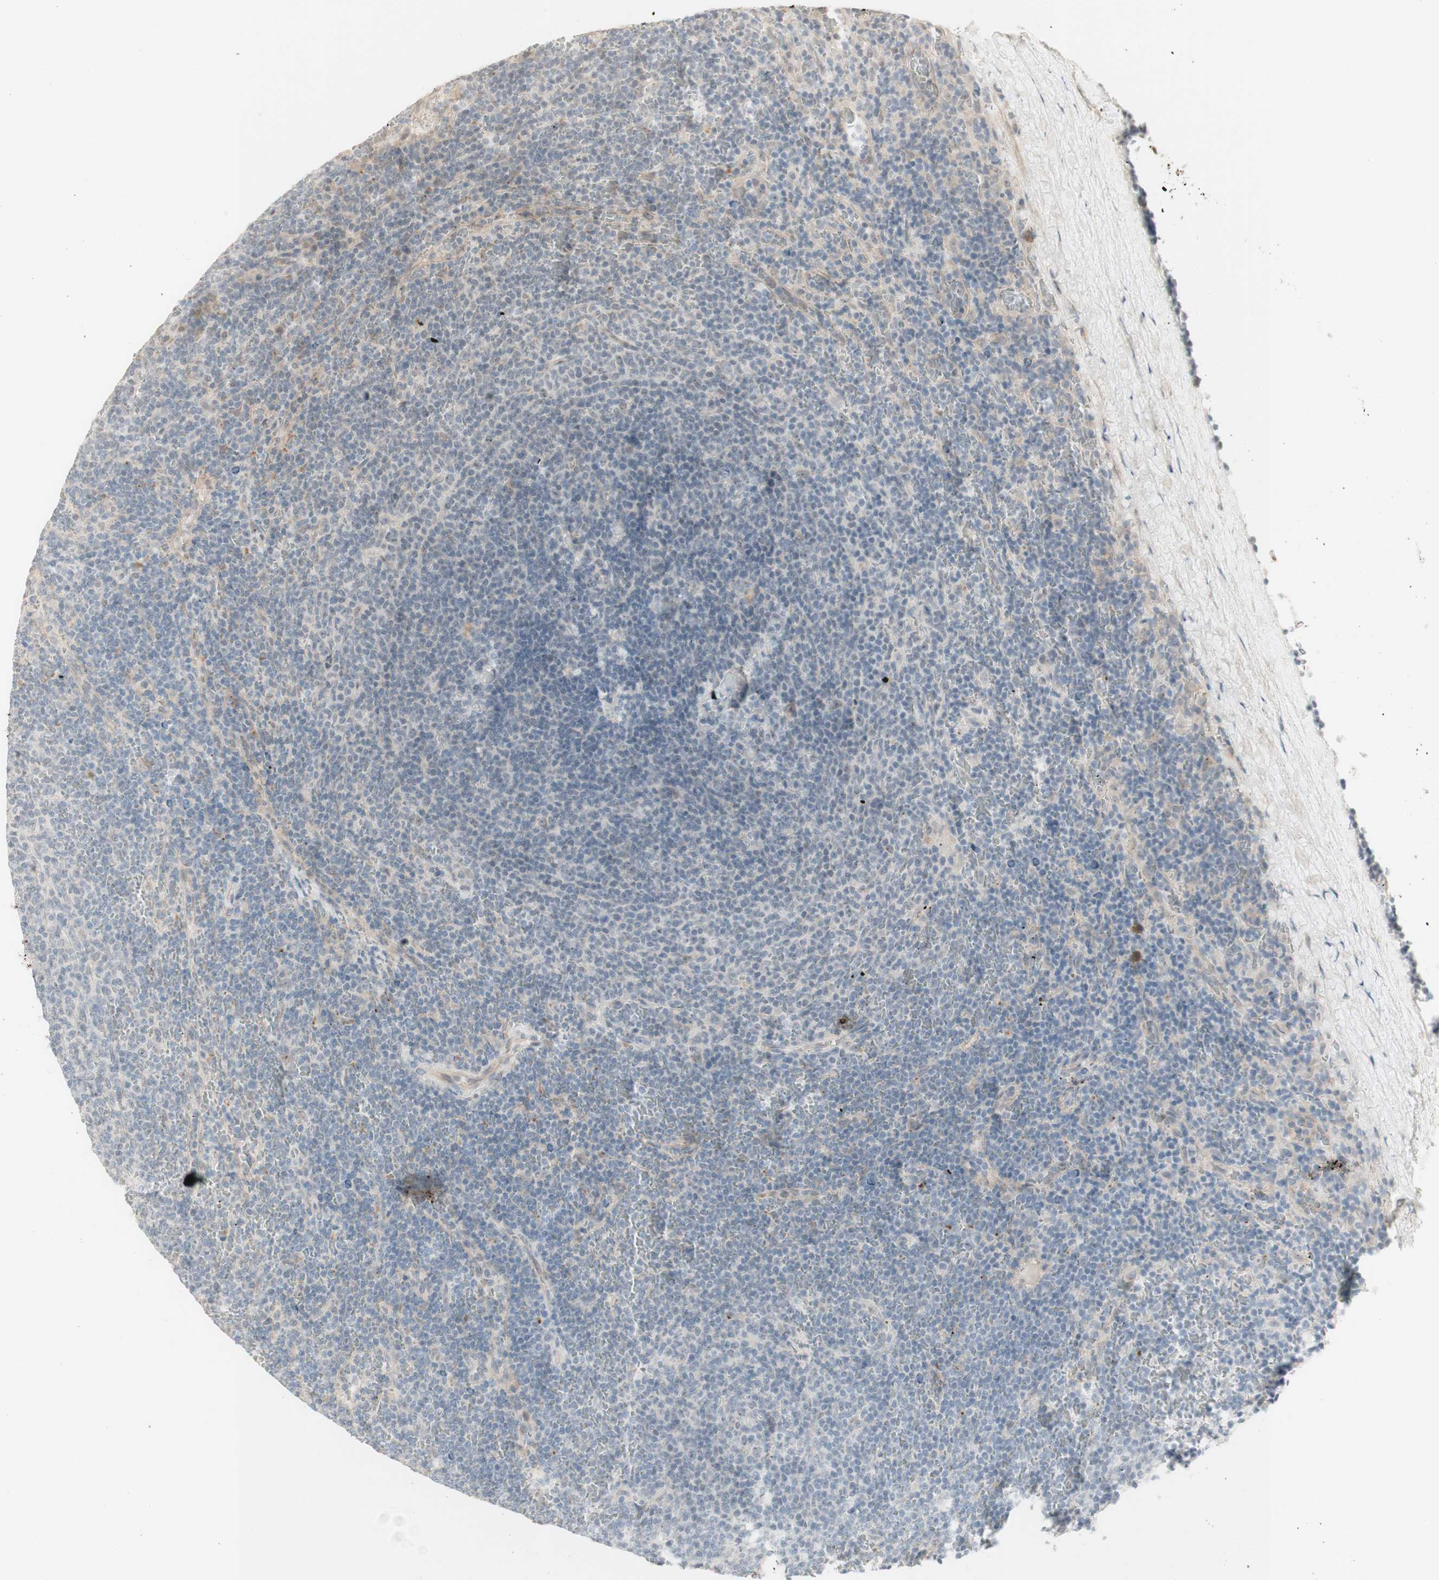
{"staining": {"intensity": "negative", "quantity": "none", "location": "none"}, "tissue": "lymphoma", "cell_type": "Tumor cells", "image_type": "cancer", "snomed": [{"axis": "morphology", "description": "Malignant lymphoma, non-Hodgkin's type, Low grade"}, {"axis": "topography", "description": "Spleen"}], "caption": "An image of human malignant lymphoma, non-Hodgkin's type (low-grade) is negative for staining in tumor cells. The staining was performed using DAB (3,3'-diaminobenzidine) to visualize the protein expression in brown, while the nuclei were stained in blue with hematoxylin (Magnification: 20x).", "gene": "PLCD4", "patient": {"sex": "female", "age": 50}}